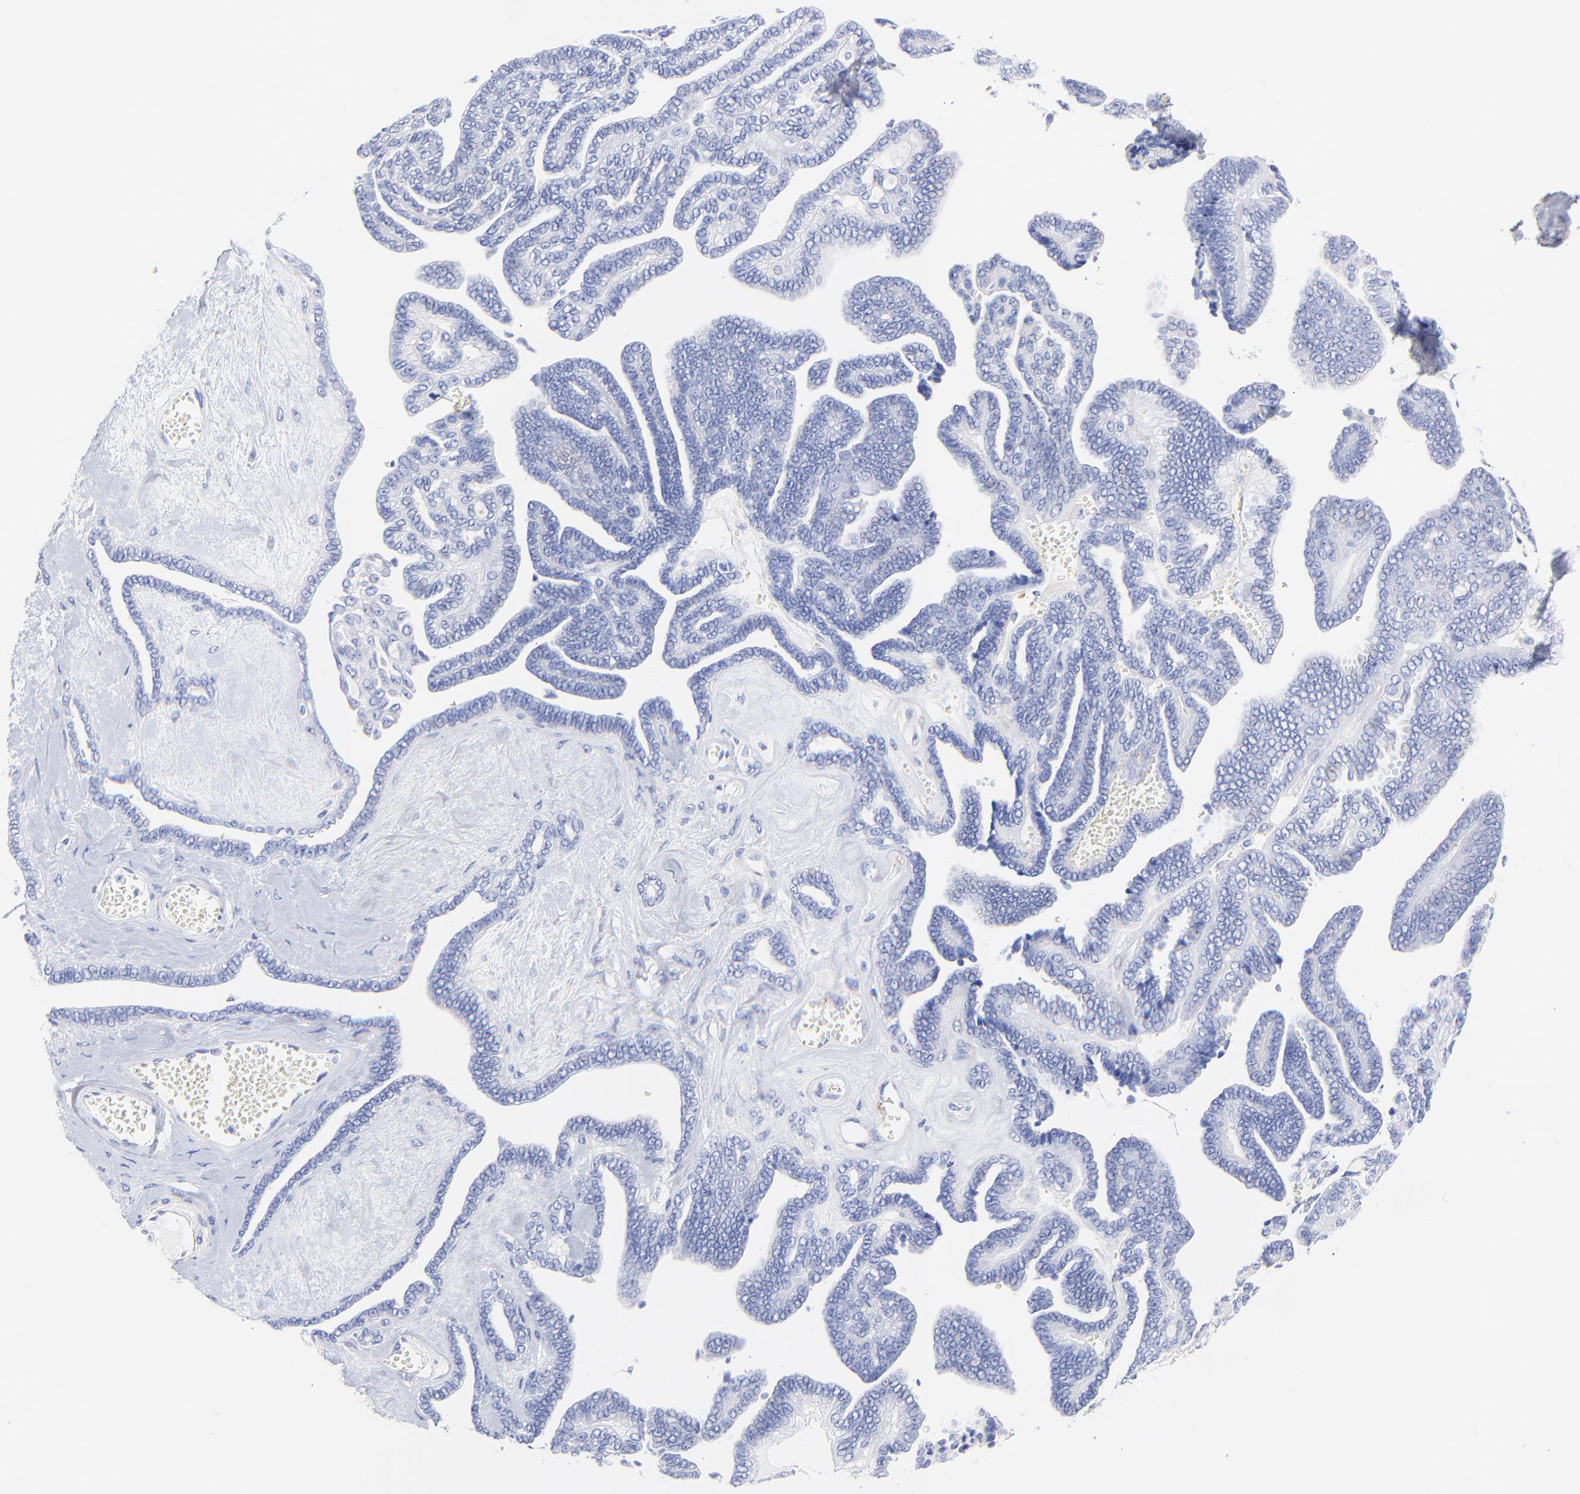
{"staining": {"intensity": "negative", "quantity": "none", "location": "none"}, "tissue": "ovarian cancer", "cell_type": "Tumor cells", "image_type": "cancer", "snomed": [{"axis": "morphology", "description": "Cystadenocarcinoma, serous, NOS"}, {"axis": "topography", "description": "Ovary"}], "caption": "Human serous cystadenocarcinoma (ovarian) stained for a protein using IHC reveals no positivity in tumor cells.", "gene": "C1QTNF6", "patient": {"sex": "female", "age": 71}}